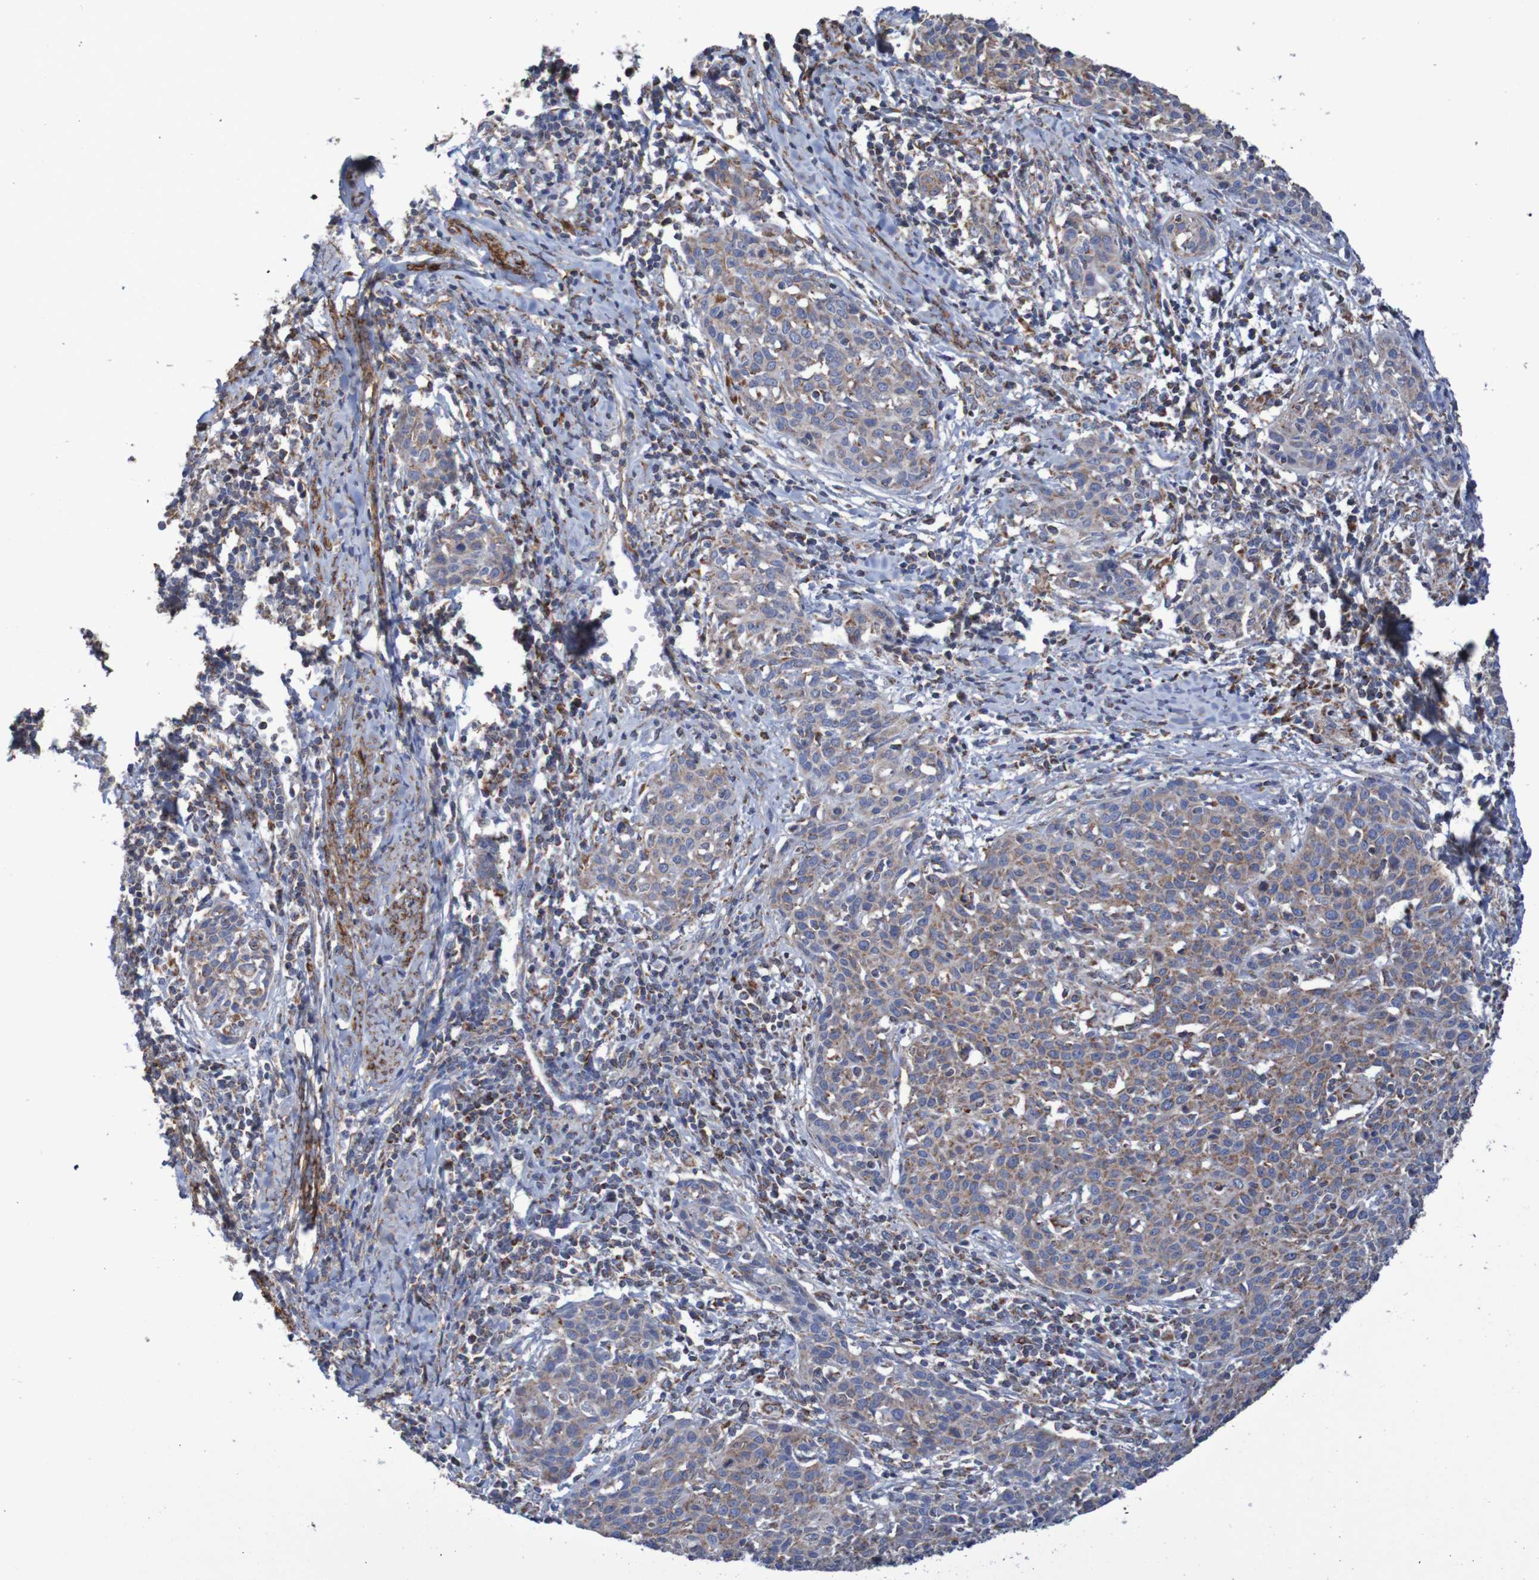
{"staining": {"intensity": "moderate", "quantity": ">75%", "location": "cytoplasmic/membranous"}, "tissue": "cervical cancer", "cell_type": "Tumor cells", "image_type": "cancer", "snomed": [{"axis": "morphology", "description": "Squamous cell carcinoma, NOS"}, {"axis": "topography", "description": "Cervix"}], "caption": "Brown immunohistochemical staining in cervical squamous cell carcinoma reveals moderate cytoplasmic/membranous expression in about >75% of tumor cells. (DAB (3,3'-diaminobenzidine) = brown stain, brightfield microscopy at high magnification).", "gene": "MMEL1", "patient": {"sex": "female", "age": 38}}